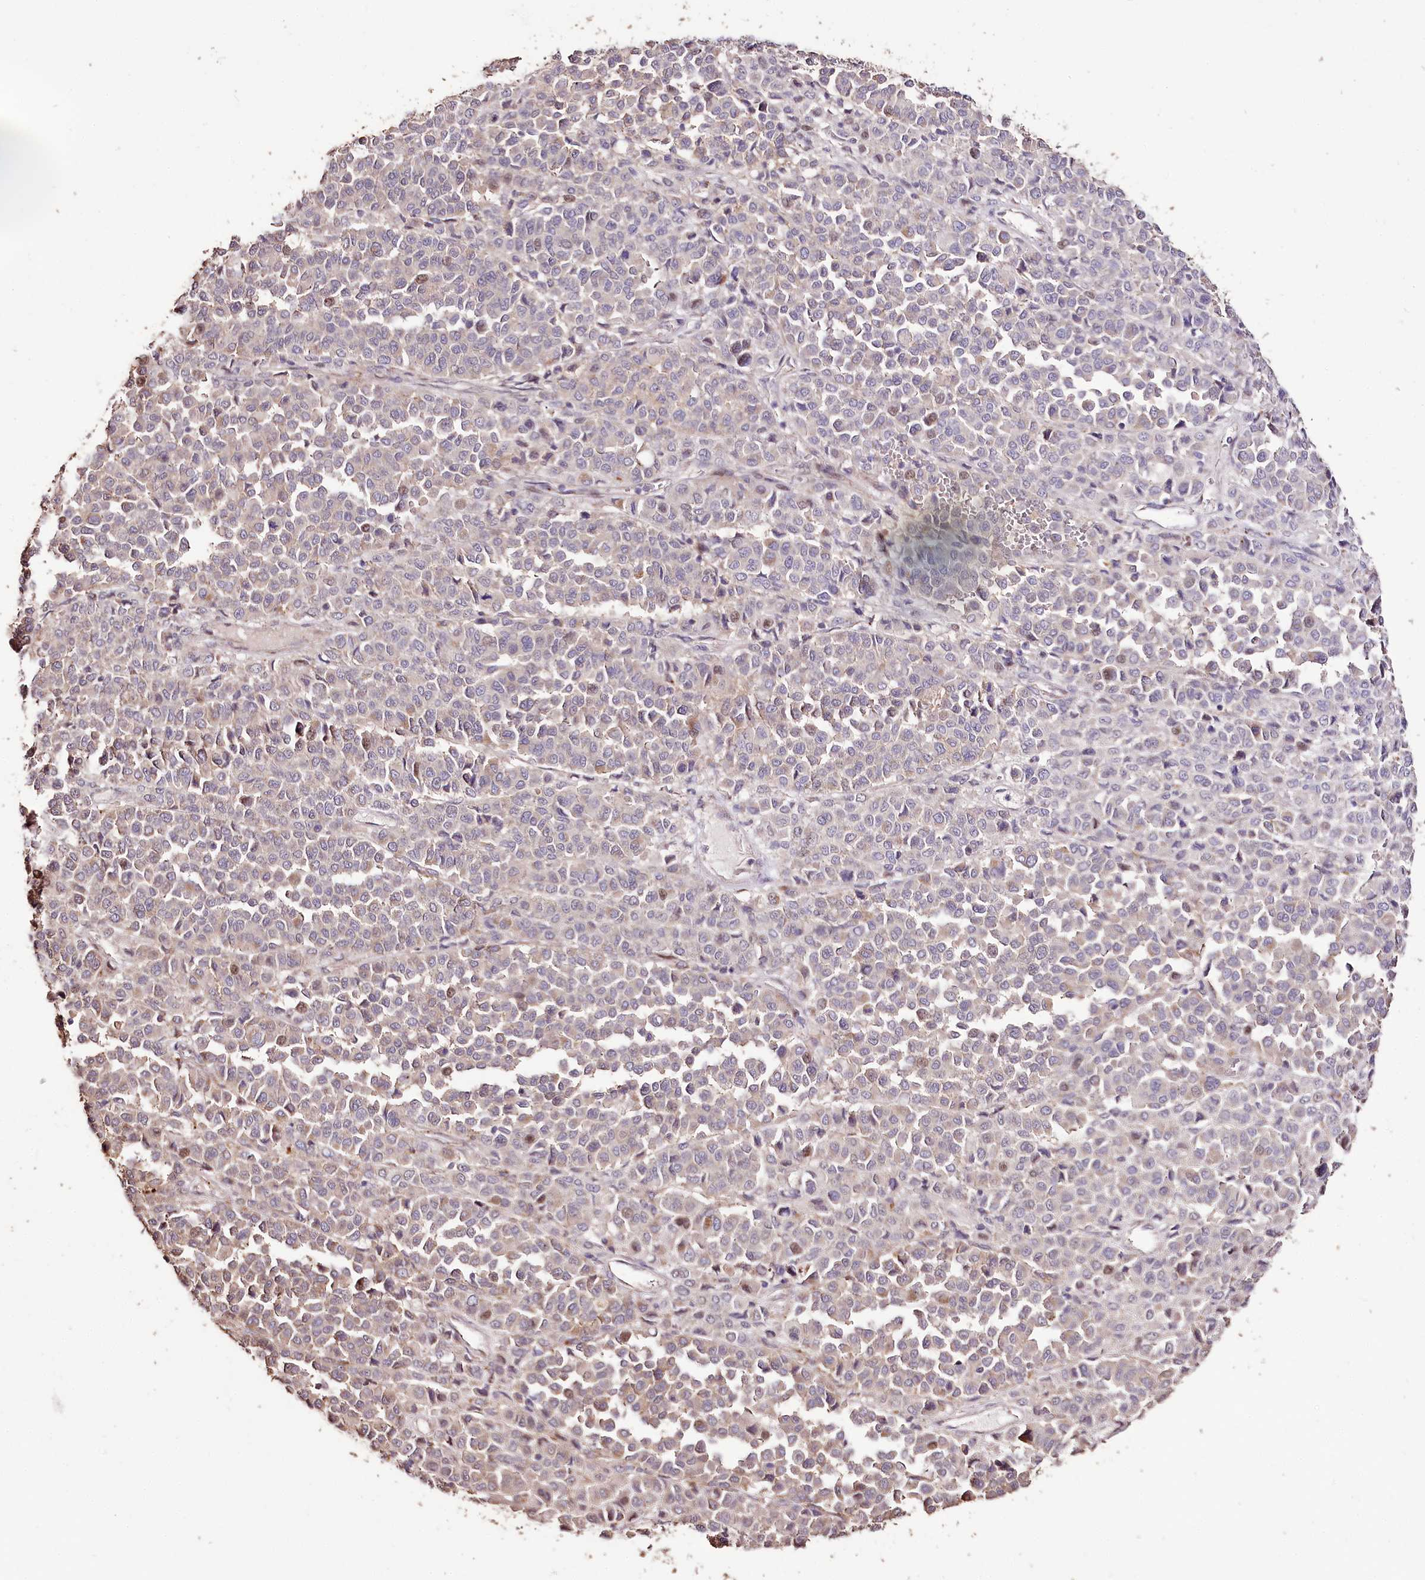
{"staining": {"intensity": "negative", "quantity": "none", "location": "none"}, "tissue": "melanoma", "cell_type": "Tumor cells", "image_type": "cancer", "snomed": [{"axis": "morphology", "description": "Malignant melanoma, Metastatic site"}, {"axis": "topography", "description": "Pancreas"}], "caption": "Protein analysis of melanoma exhibits no significant expression in tumor cells. Nuclei are stained in blue.", "gene": "CARD19", "patient": {"sex": "female", "age": 30}}